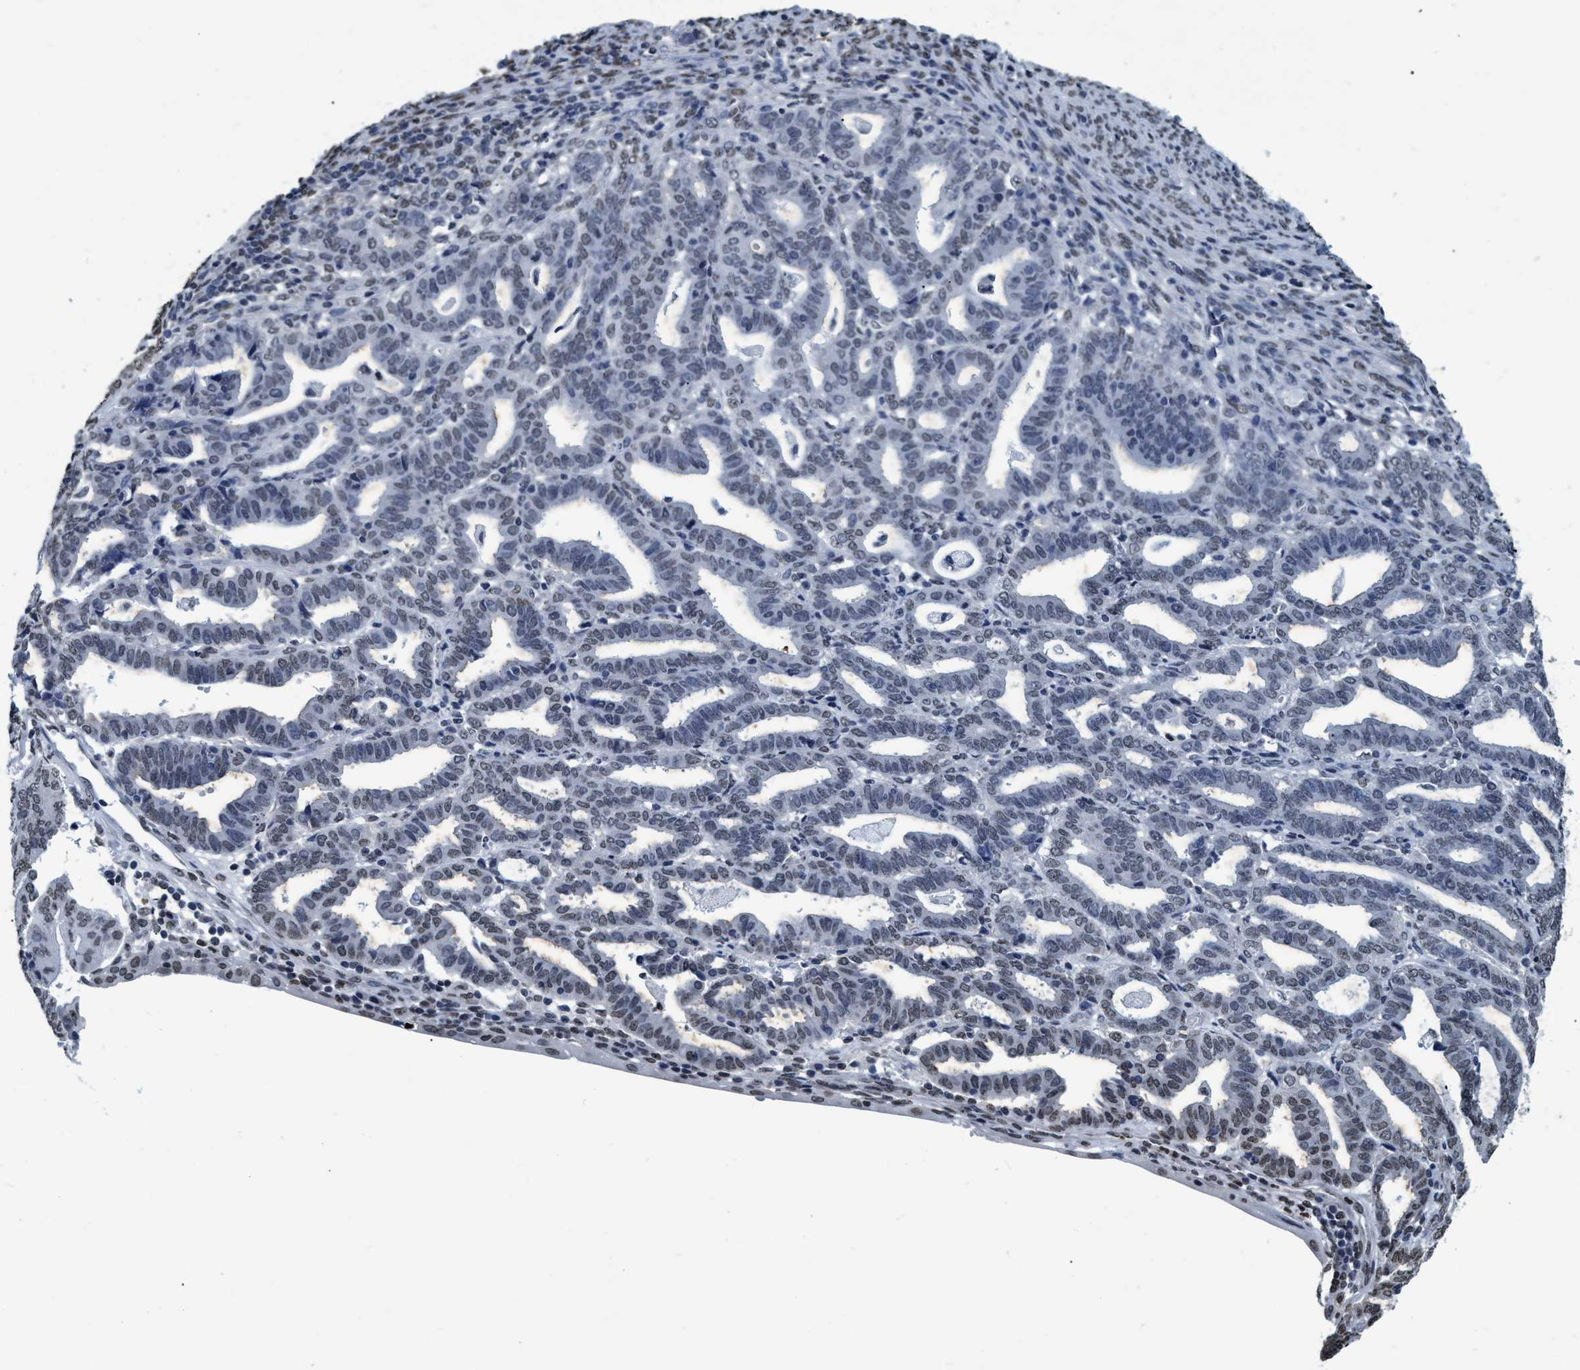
{"staining": {"intensity": "weak", "quantity": "25%-75%", "location": "nuclear"}, "tissue": "endometrial cancer", "cell_type": "Tumor cells", "image_type": "cancer", "snomed": [{"axis": "morphology", "description": "Adenocarcinoma, NOS"}, {"axis": "topography", "description": "Uterus"}], "caption": "Human adenocarcinoma (endometrial) stained with a brown dye shows weak nuclear positive positivity in about 25%-75% of tumor cells.", "gene": "CCNE2", "patient": {"sex": "female", "age": 83}}